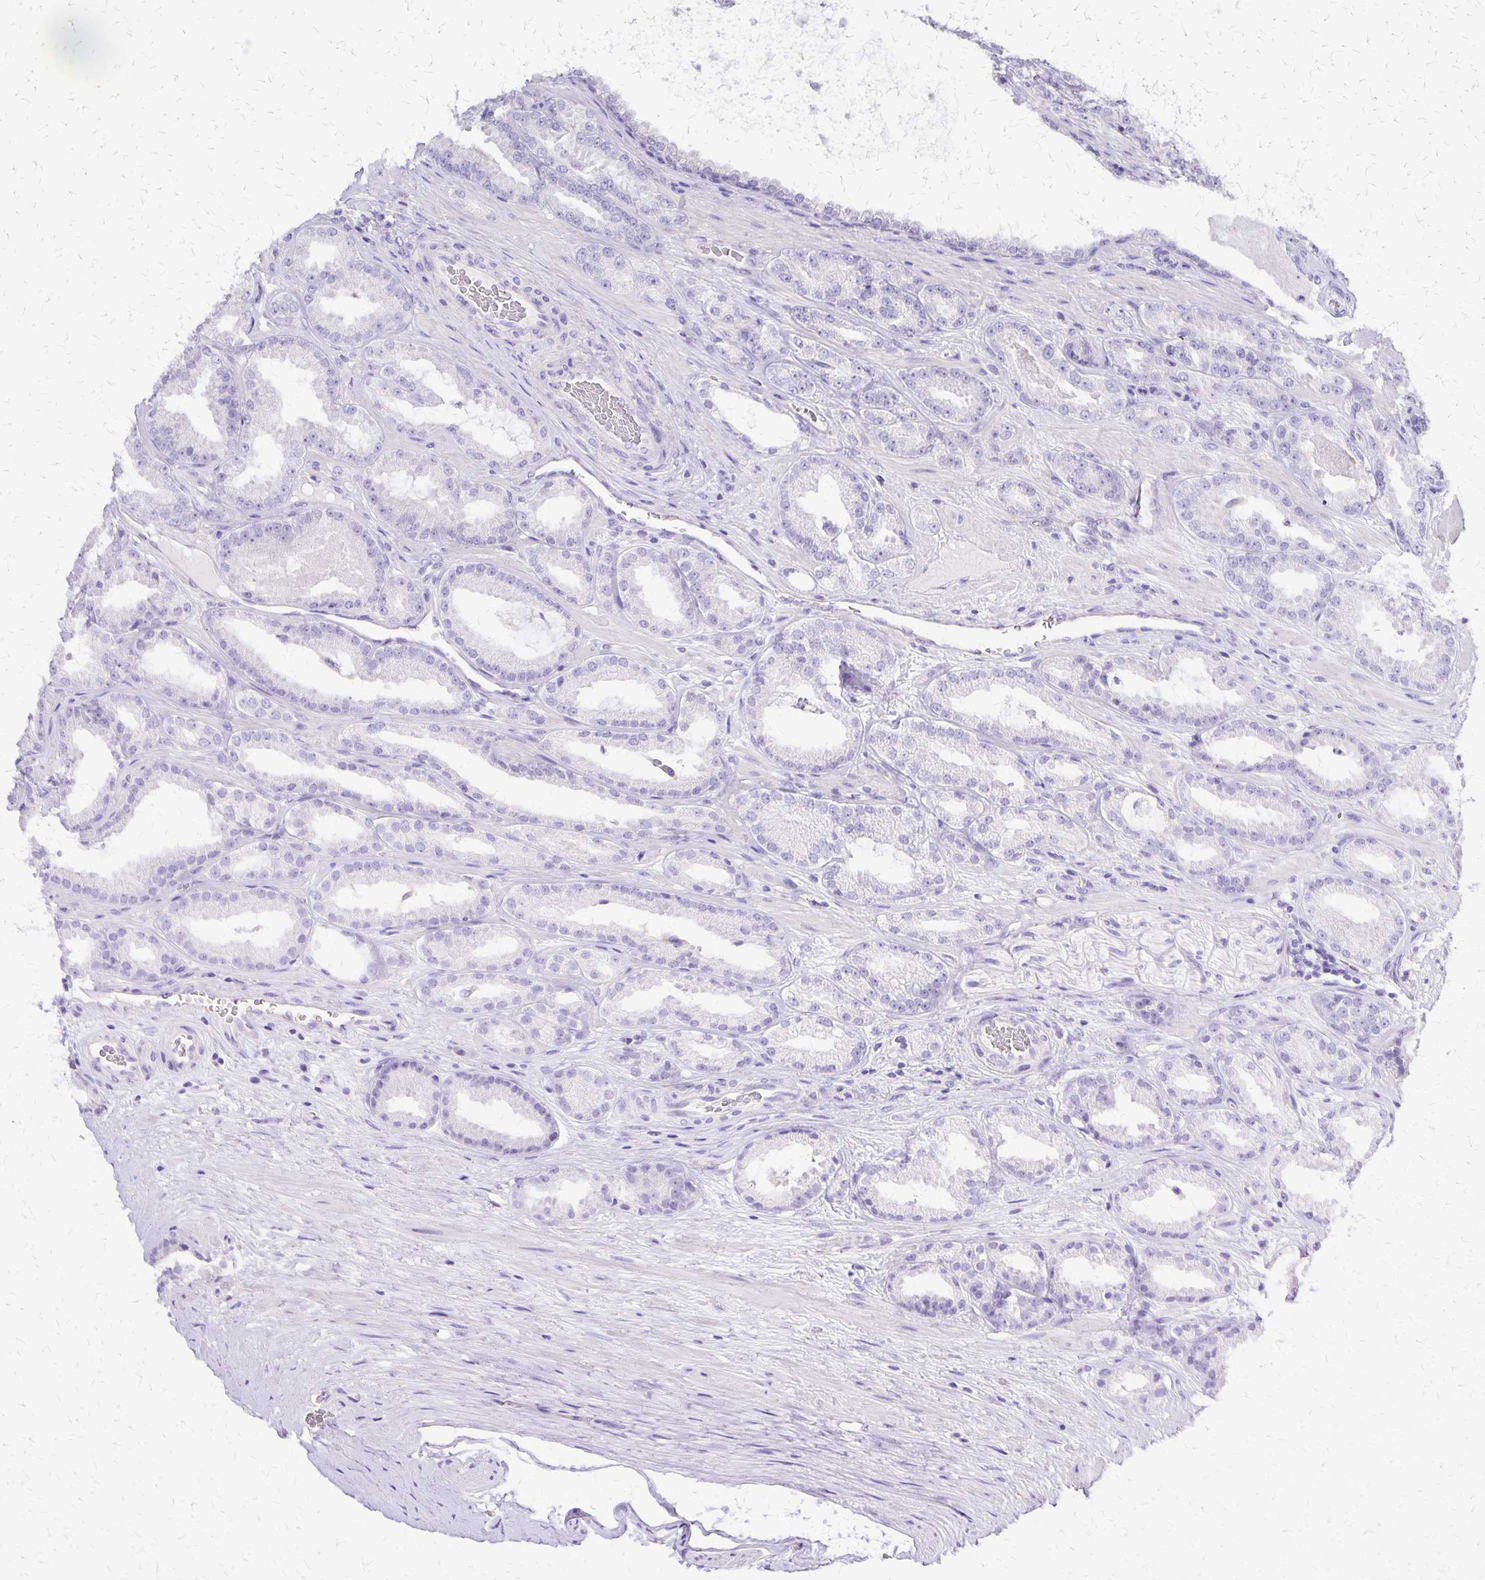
{"staining": {"intensity": "negative", "quantity": "none", "location": "none"}, "tissue": "prostate cancer", "cell_type": "Tumor cells", "image_type": "cancer", "snomed": [{"axis": "morphology", "description": "Adenocarcinoma, Low grade"}, {"axis": "topography", "description": "Prostate"}], "caption": "Histopathology image shows no significant protein positivity in tumor cells of prostate cancer.", "gene": "SI", "patient": {"sex": "male", "age": 61}}